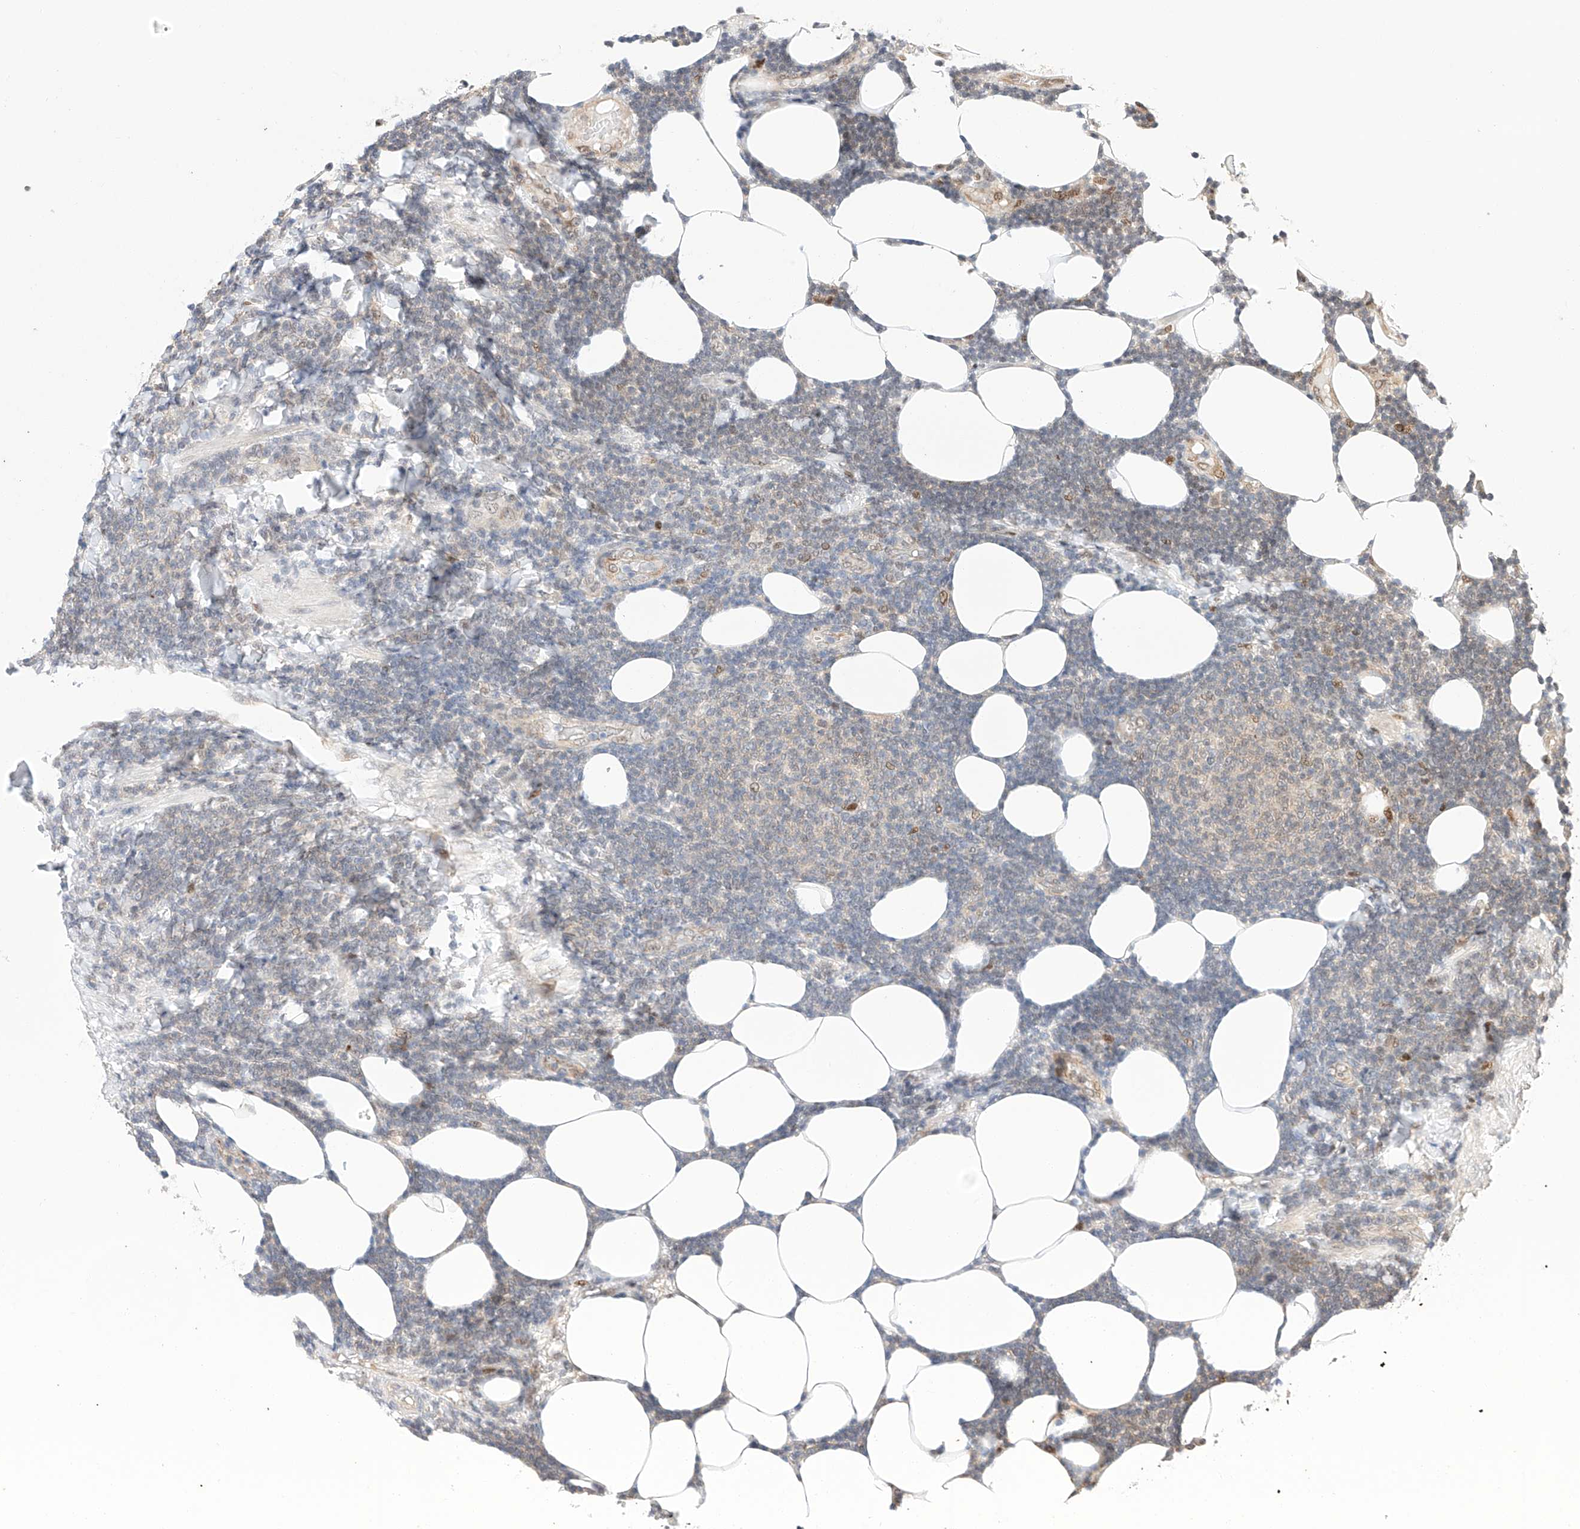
{"staining": {"intensity": "negative", "quantity": "none", "location": "none"}, "tissue": "lymphoma", "cell_type": "Tumor cells", "image_type": "cancer", "snomed": [{"axis": "morphology", "description": "Malignant lymphoma, non-Hodgkin's type, Low grade"}, {"axis": "topography", "description": "Lymph node"}], "caption": "Protein analysis of lymphoma exhibits no significant expression in tumor cells.", "gene": "HDAC9", "patient": {"sex": "male", "age": 66}}